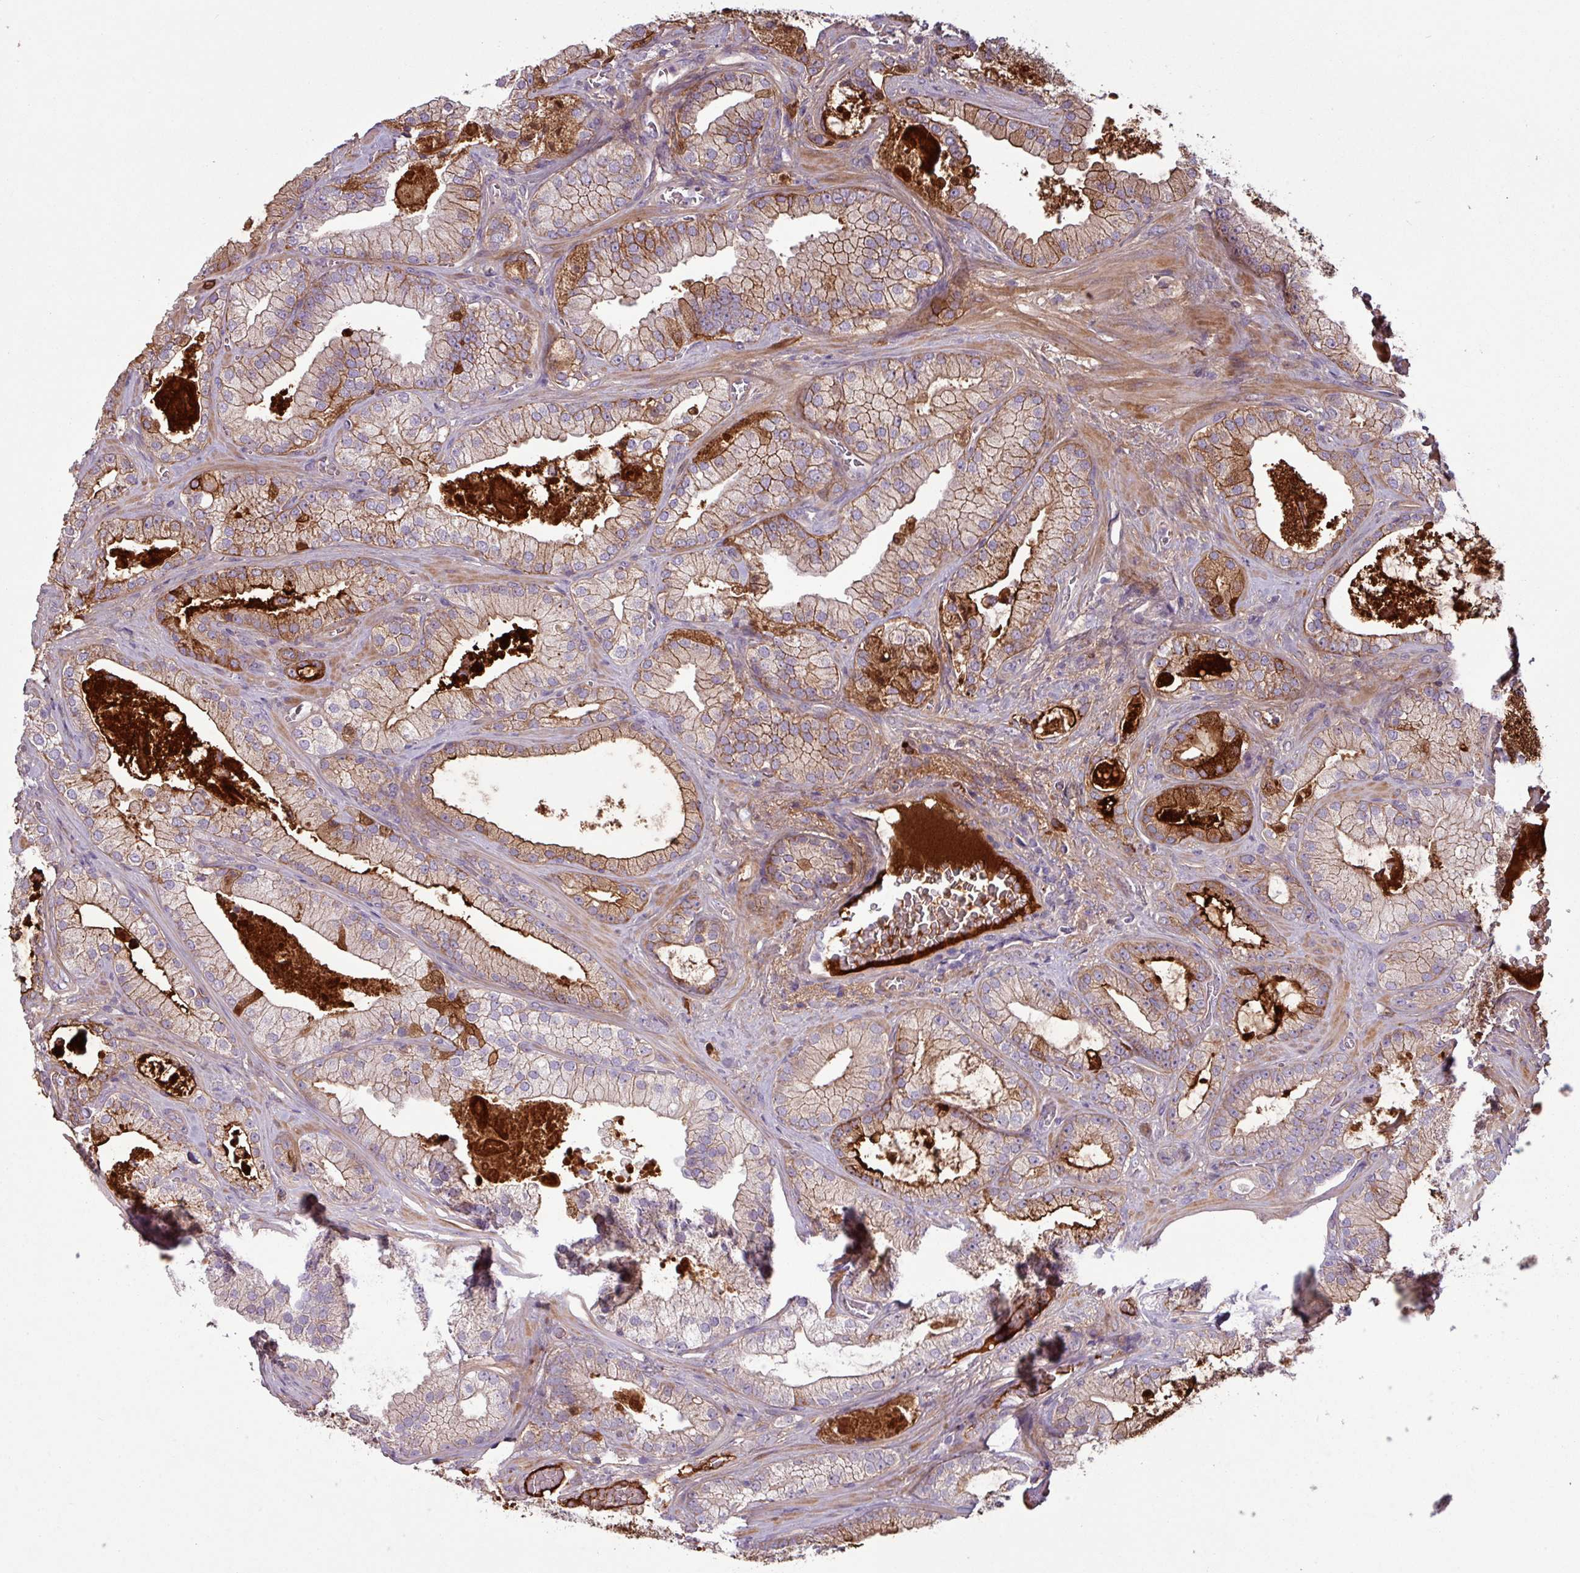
{"staining": {"intensity": "moderate", "quantity": ">75%", "location": "cytoplasmic/membranous"}, "tissue": "prostate cancer", "cell_type": "Tumor cells", "image_type": "cancer", "snomed": [{"axis": "morphology", "description": "Adenocarcinoma, High grade"}, {"axis": "topography", "description": "Prostate"}], "caption": "Adenocarcinoma (high-grade) (prostate) stained for a protein demonstrates moderate cytoplasmic/membranous positivity in tumor cells. The staining is performed using DAB (3,3'-diaminobenzidine) brown chromogen to label protein expression. The nuclei are counter-stained blue using hematoxylin.", "gene": "C4B", "patient": {"sex": "male", "age": 68}}